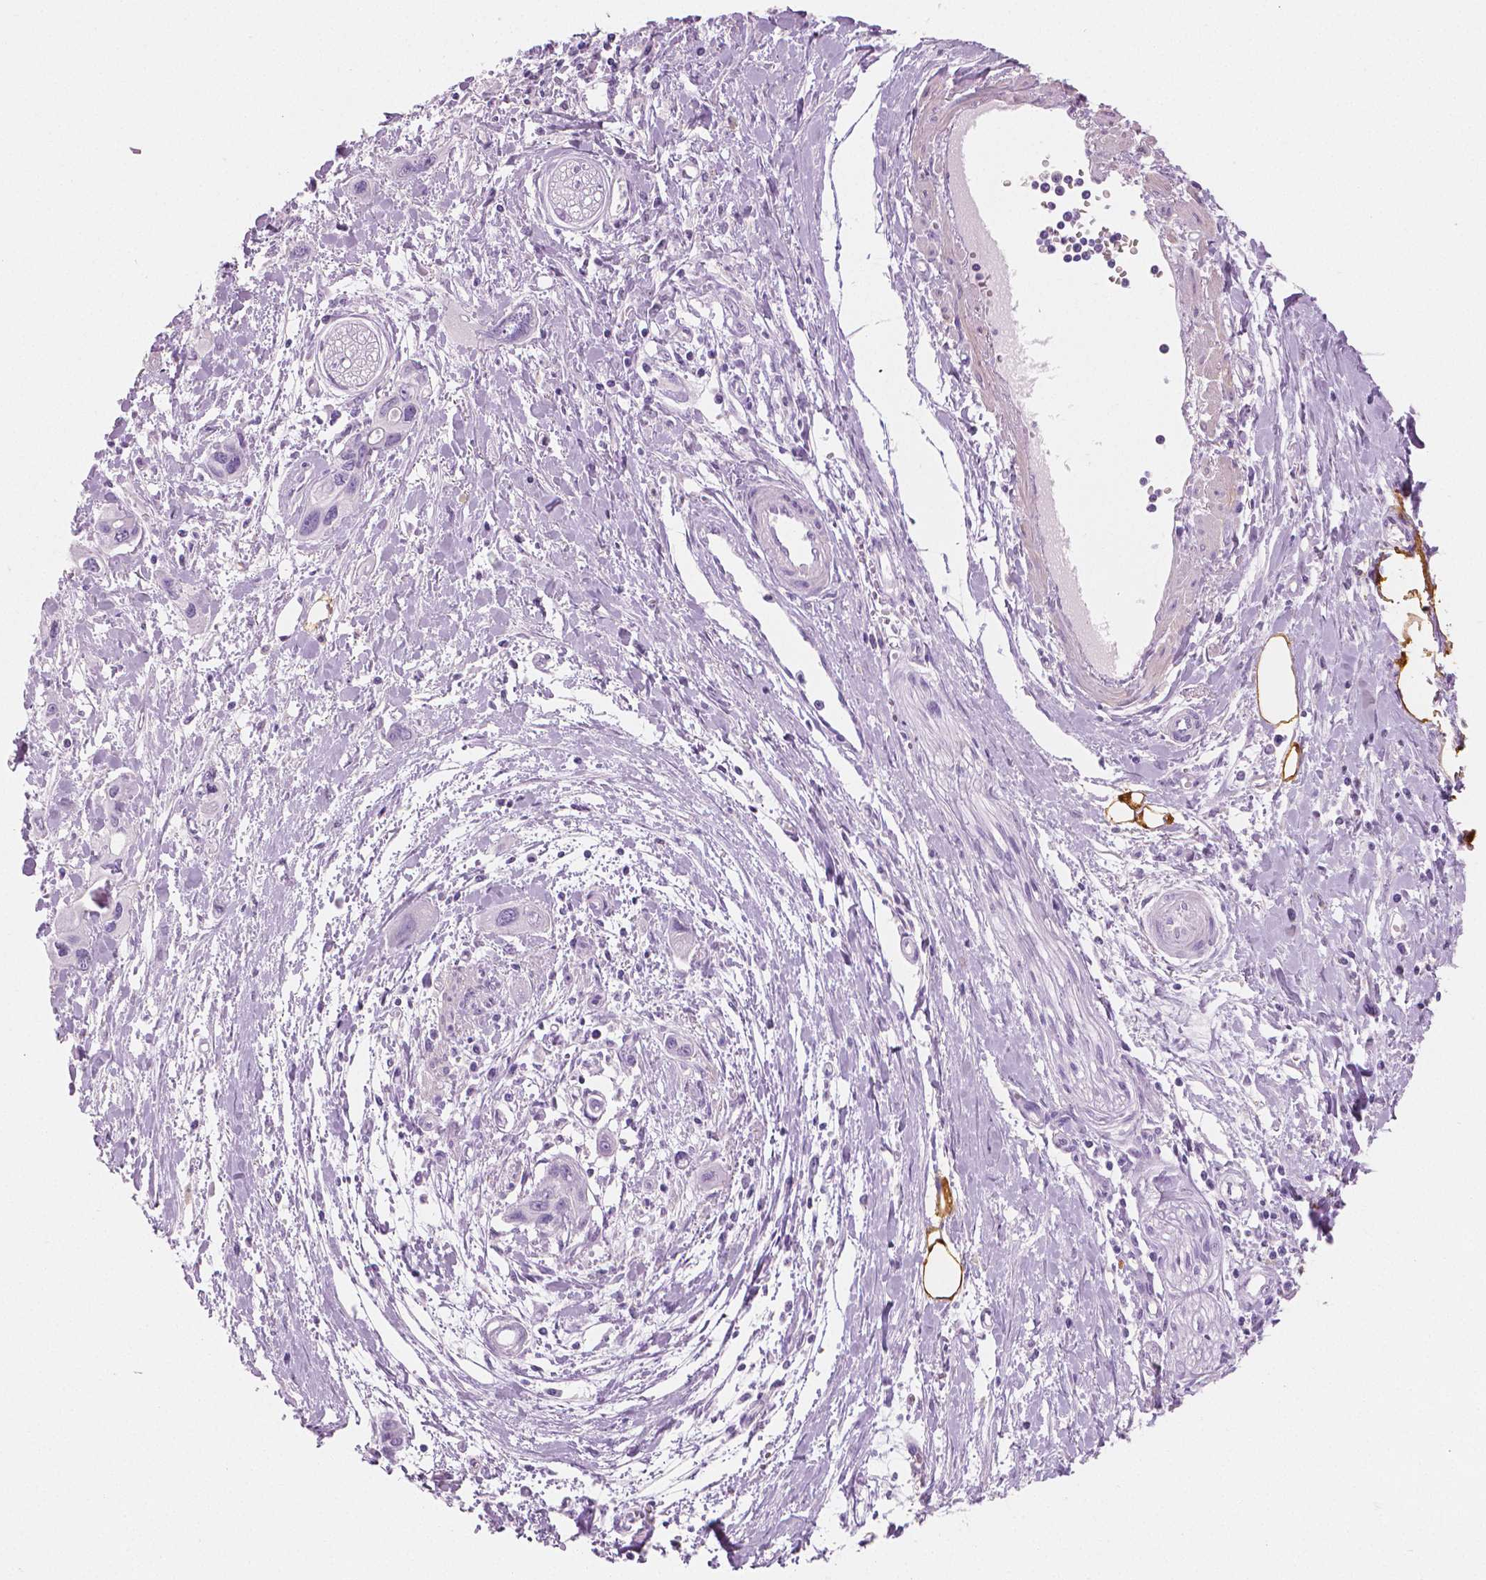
{"staining": {"intensity": "negative", "quantity": "none", "location": "none"}, "tissue": "pancreatic cancer", "cell_type": "Tumor cells", "image_type": "cancer", "snomed": [{"axis": "morphology", "description": "Adenocarcinoma, NOS"}, {"axis": "topography", "description": "Pancreas"}], "caption": "High magnification brightfield microscopy of pancreatic cancer (adenocarcinoma) stained with DAB (3,3'-diaminobenzidine) (brown) and counterstained with hematoxylin (blue): tumor cells show no significant positivity. The staining was performed using DAB to visualize the protein expression in brown, while the nuclei were stained in blue with hematoxylin (Magnification: 20x).", "gene": "PLIN4", "patient": {"sex": "male", "age": 60}}